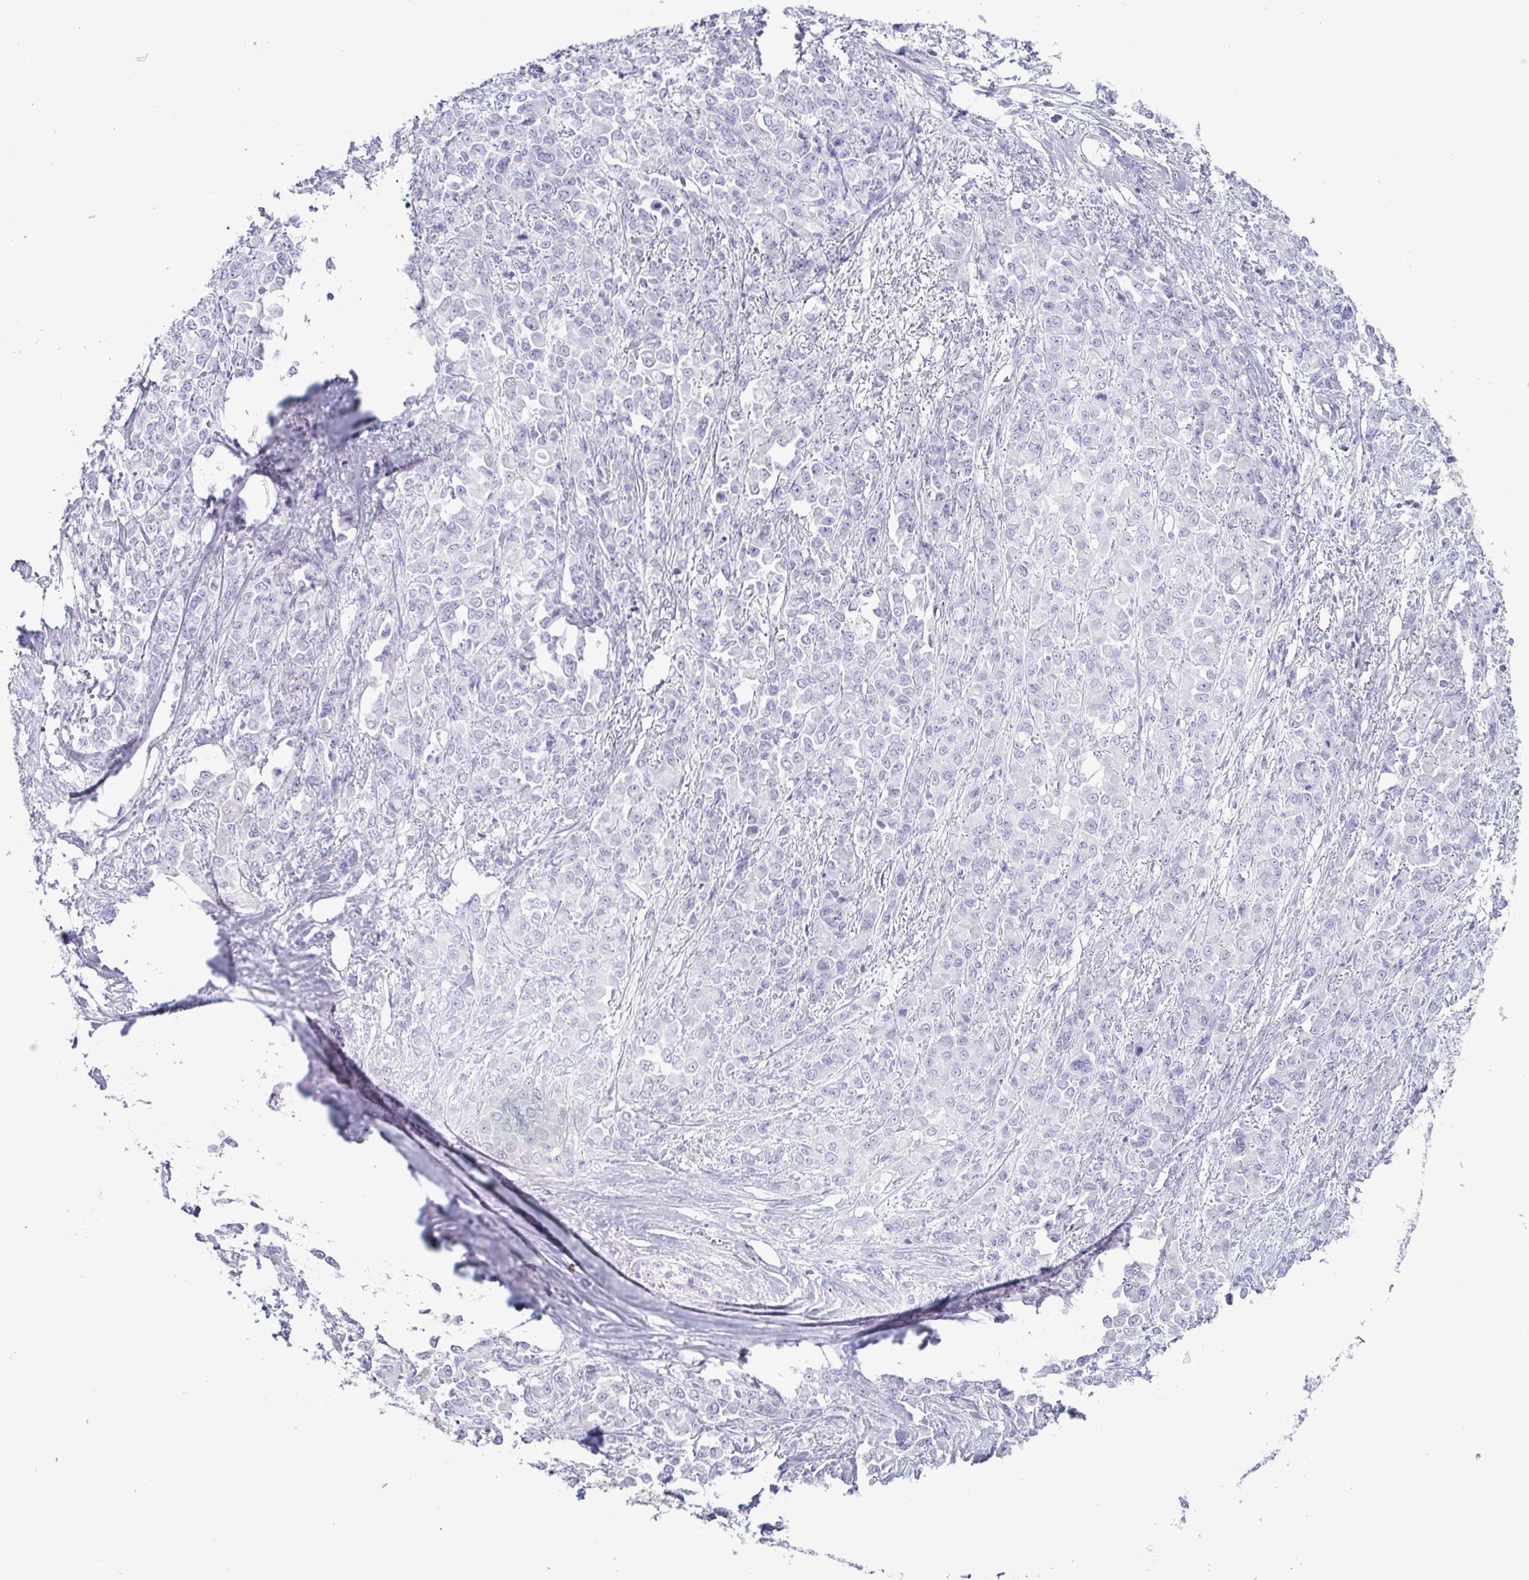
{"staining": {"intensity": "negative", "quantity": "none", "location": "none"}, "tissue": "stomach cancer", "cell_type": "Tumor cells", "image_type": "cancer", "snomed": [{"axis": "morphology", "description": "Adenocarcinoma, NOS"}, {"axis": "topography", "description": "Stomach"}], "caption": "Adenocarcinoma (stomach) was stained to show a protein in brown. There is no significant staining in tumor cells.", "gene": "KRT10", "patient": {"sex": "female", "age": 76}}